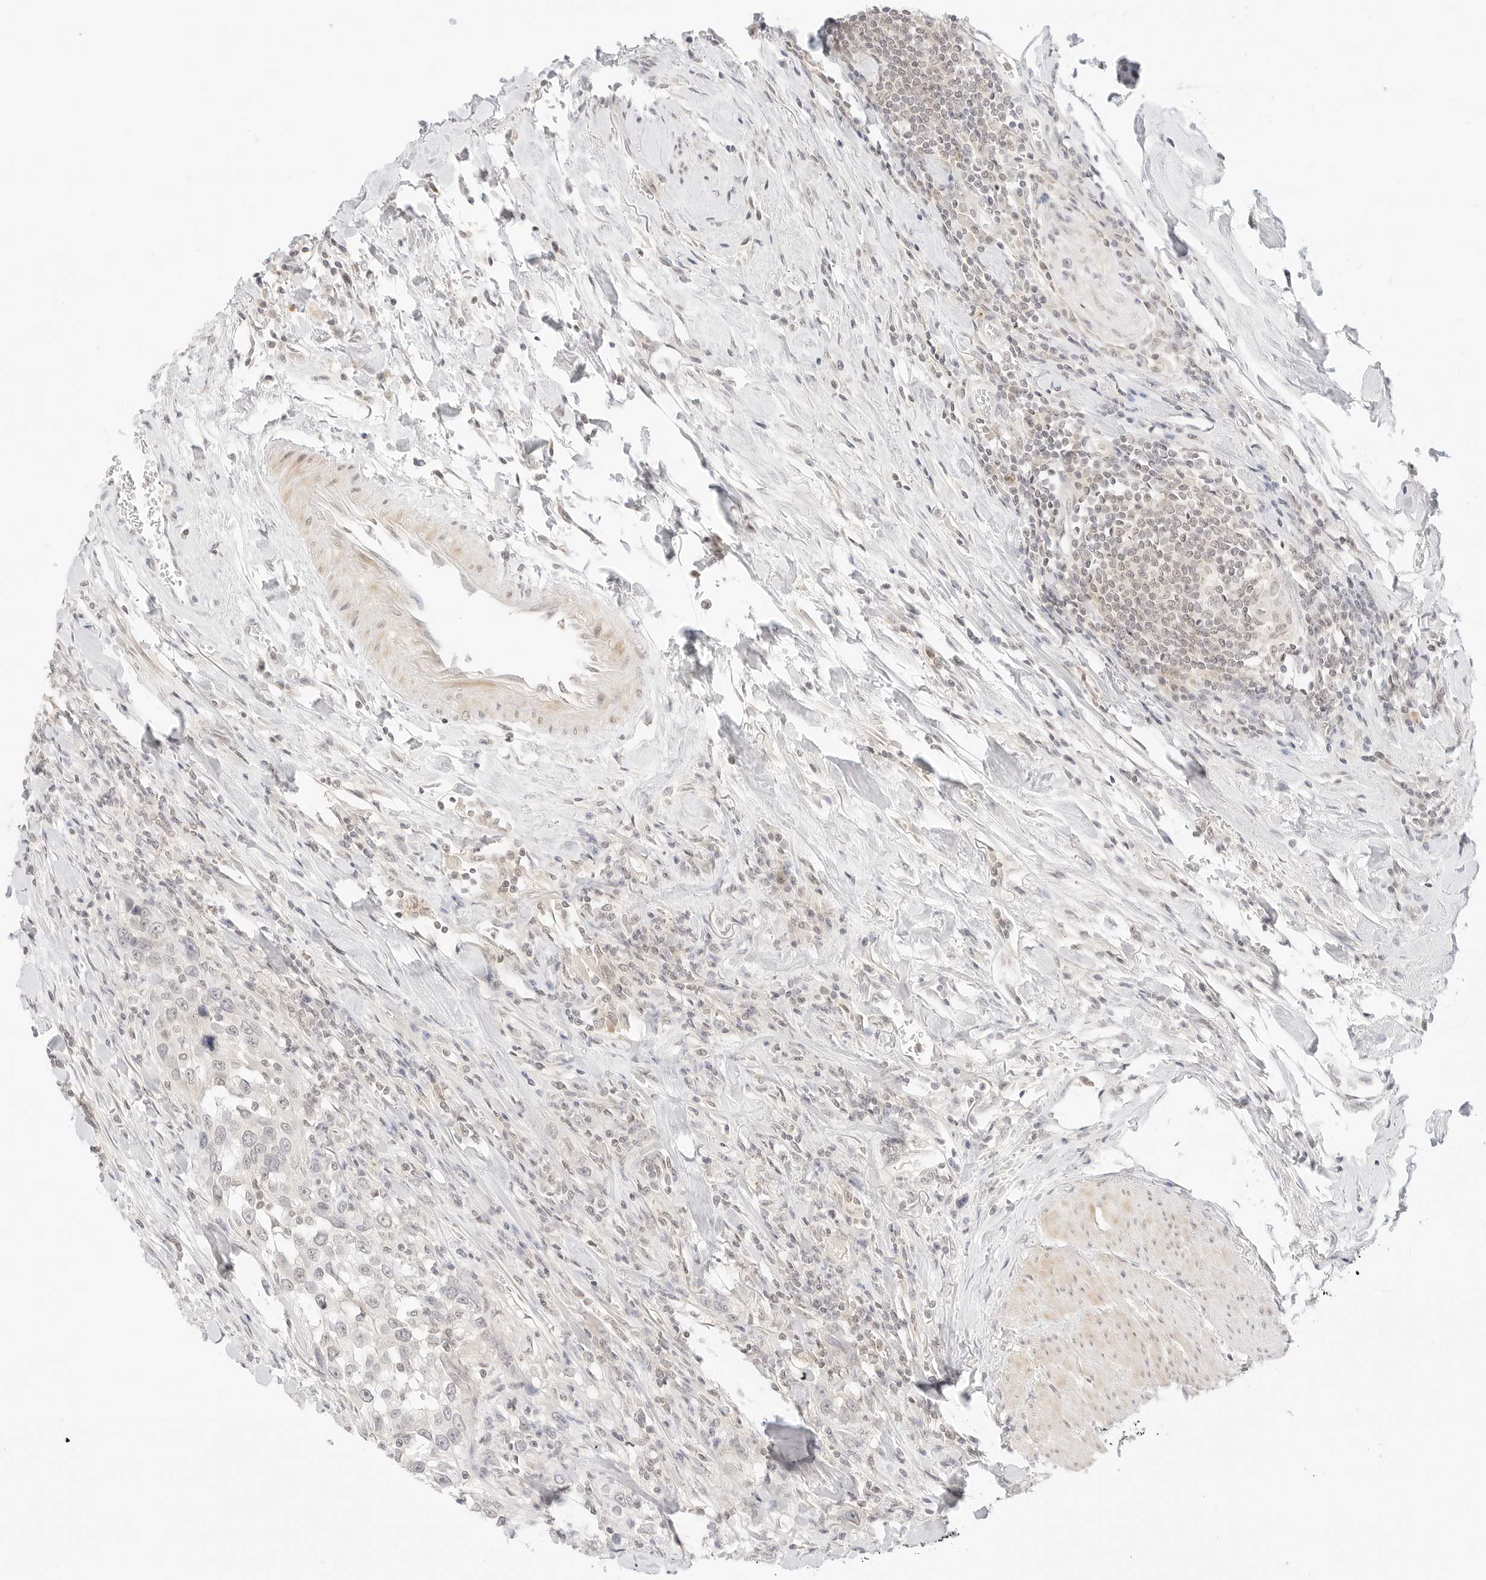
{"staining": {"intensity": "negative", "quantity": "none", "location": "none"}, "tissue": "urothelial cancer", "cell_type": "Tumor cells", "image_type": "cancer", "snomed": [{"axis": "morphology", "description": "Urothelial carcinoma, High grade"}, {"axis": "topography", "description": "Urinary bladder"}], "caption": "IHC histopathology image of neoplastic tissue: urothelial cancer stained with DAB (3,3'-diaminobenzidine) reveals no significant protein expression in tumor cells. The staining is performed using DAB brown chromogen with nuclei counter-stained in using hematoxylin.", "gene": "GNAS", "patient": {"sex": "female", "age": 80}}